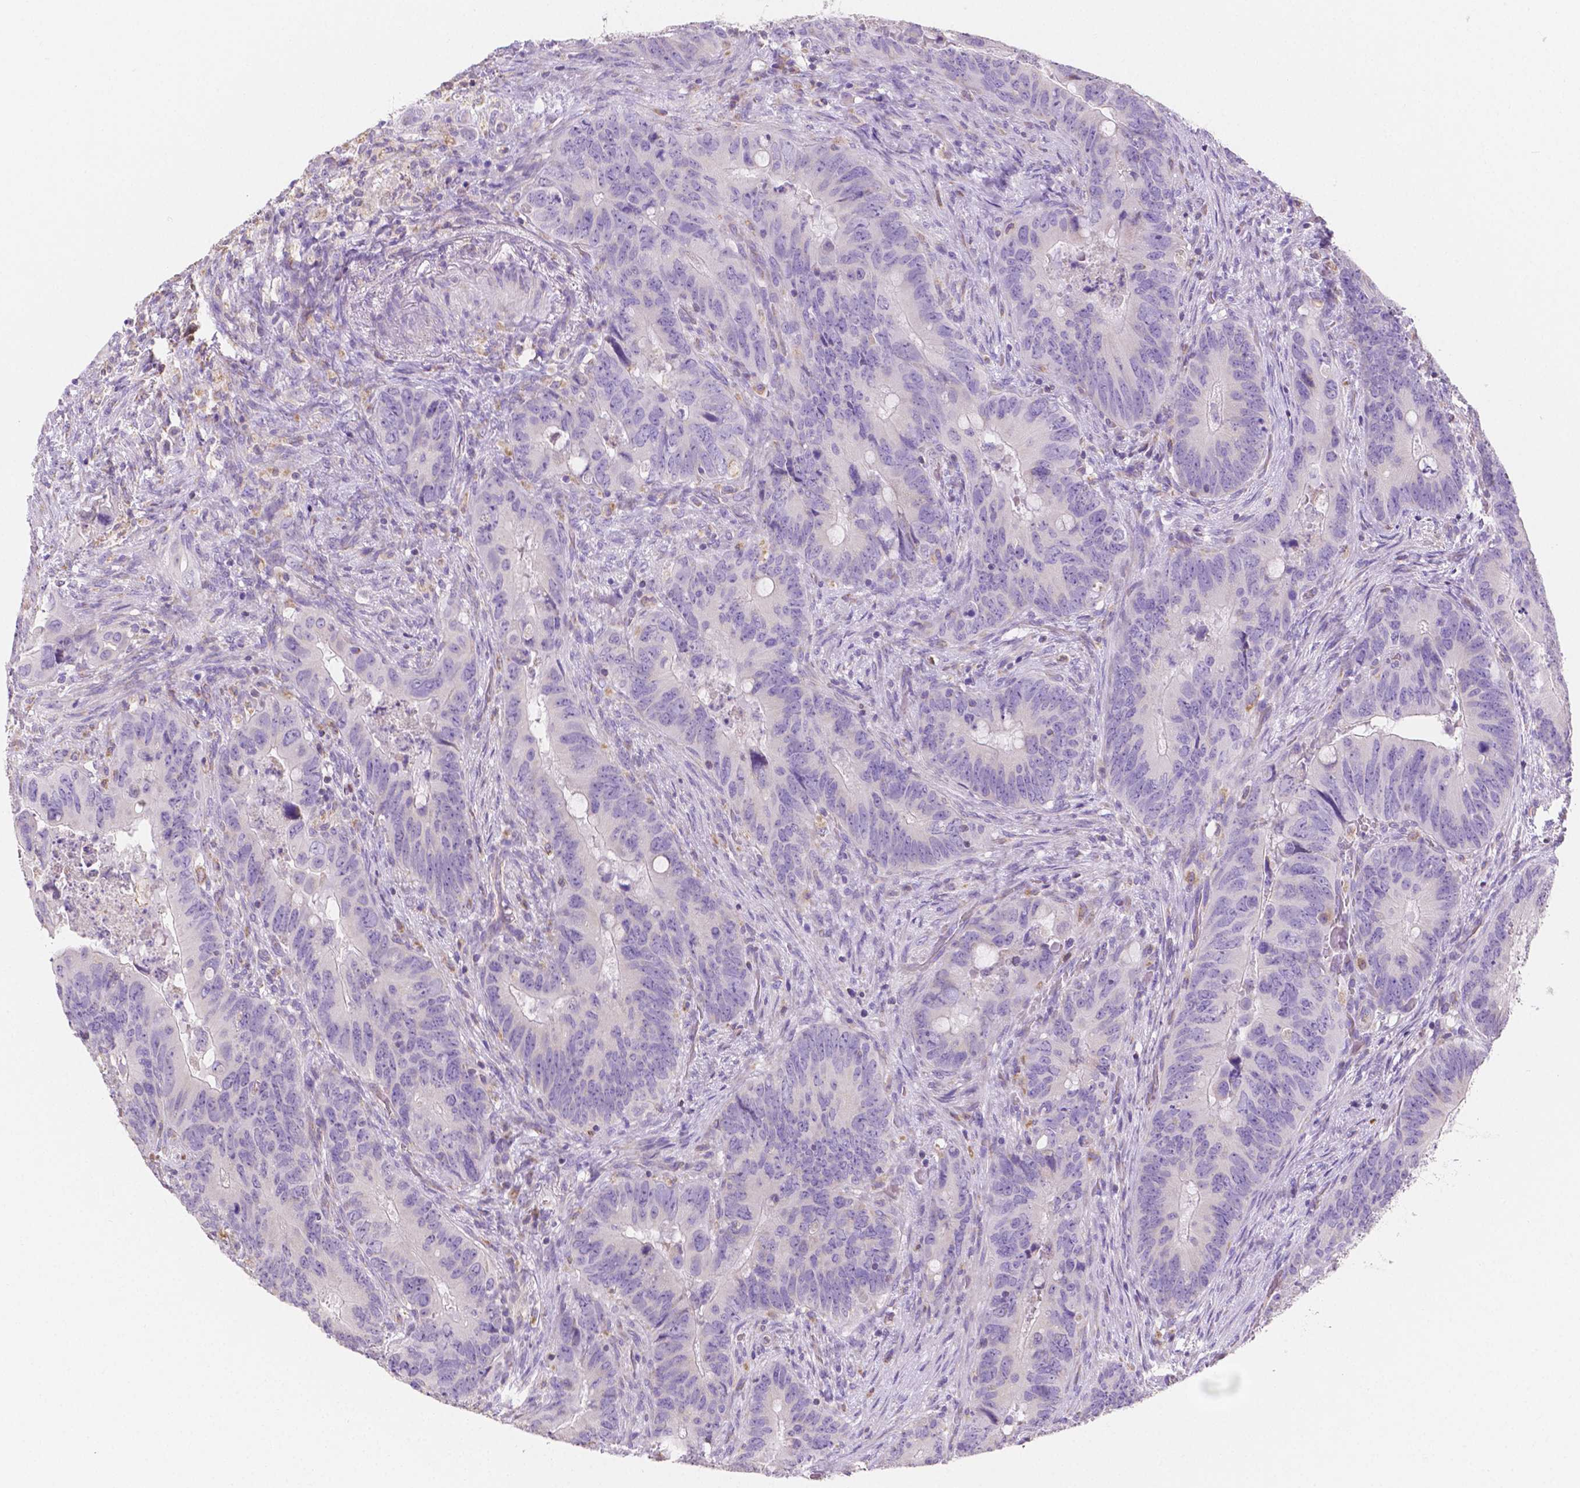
{"staining": {"intensity": "negative", "quantity": "none", "location": "none"}, "tissue": "colorectal cancer", "cell_type": "Tumor cells", "image_type": "cancer", "snomed": [{"axis": "morphology", "description": "Adenocarcinoma, NOS"}, {"axis": "topography", "description": "Rectum"}], "caption": "Tumor cells show no significant protein positivity in colorectal cancer.", "gene": "TMEM130", "patient": {"sex": "male", "age": 78}}